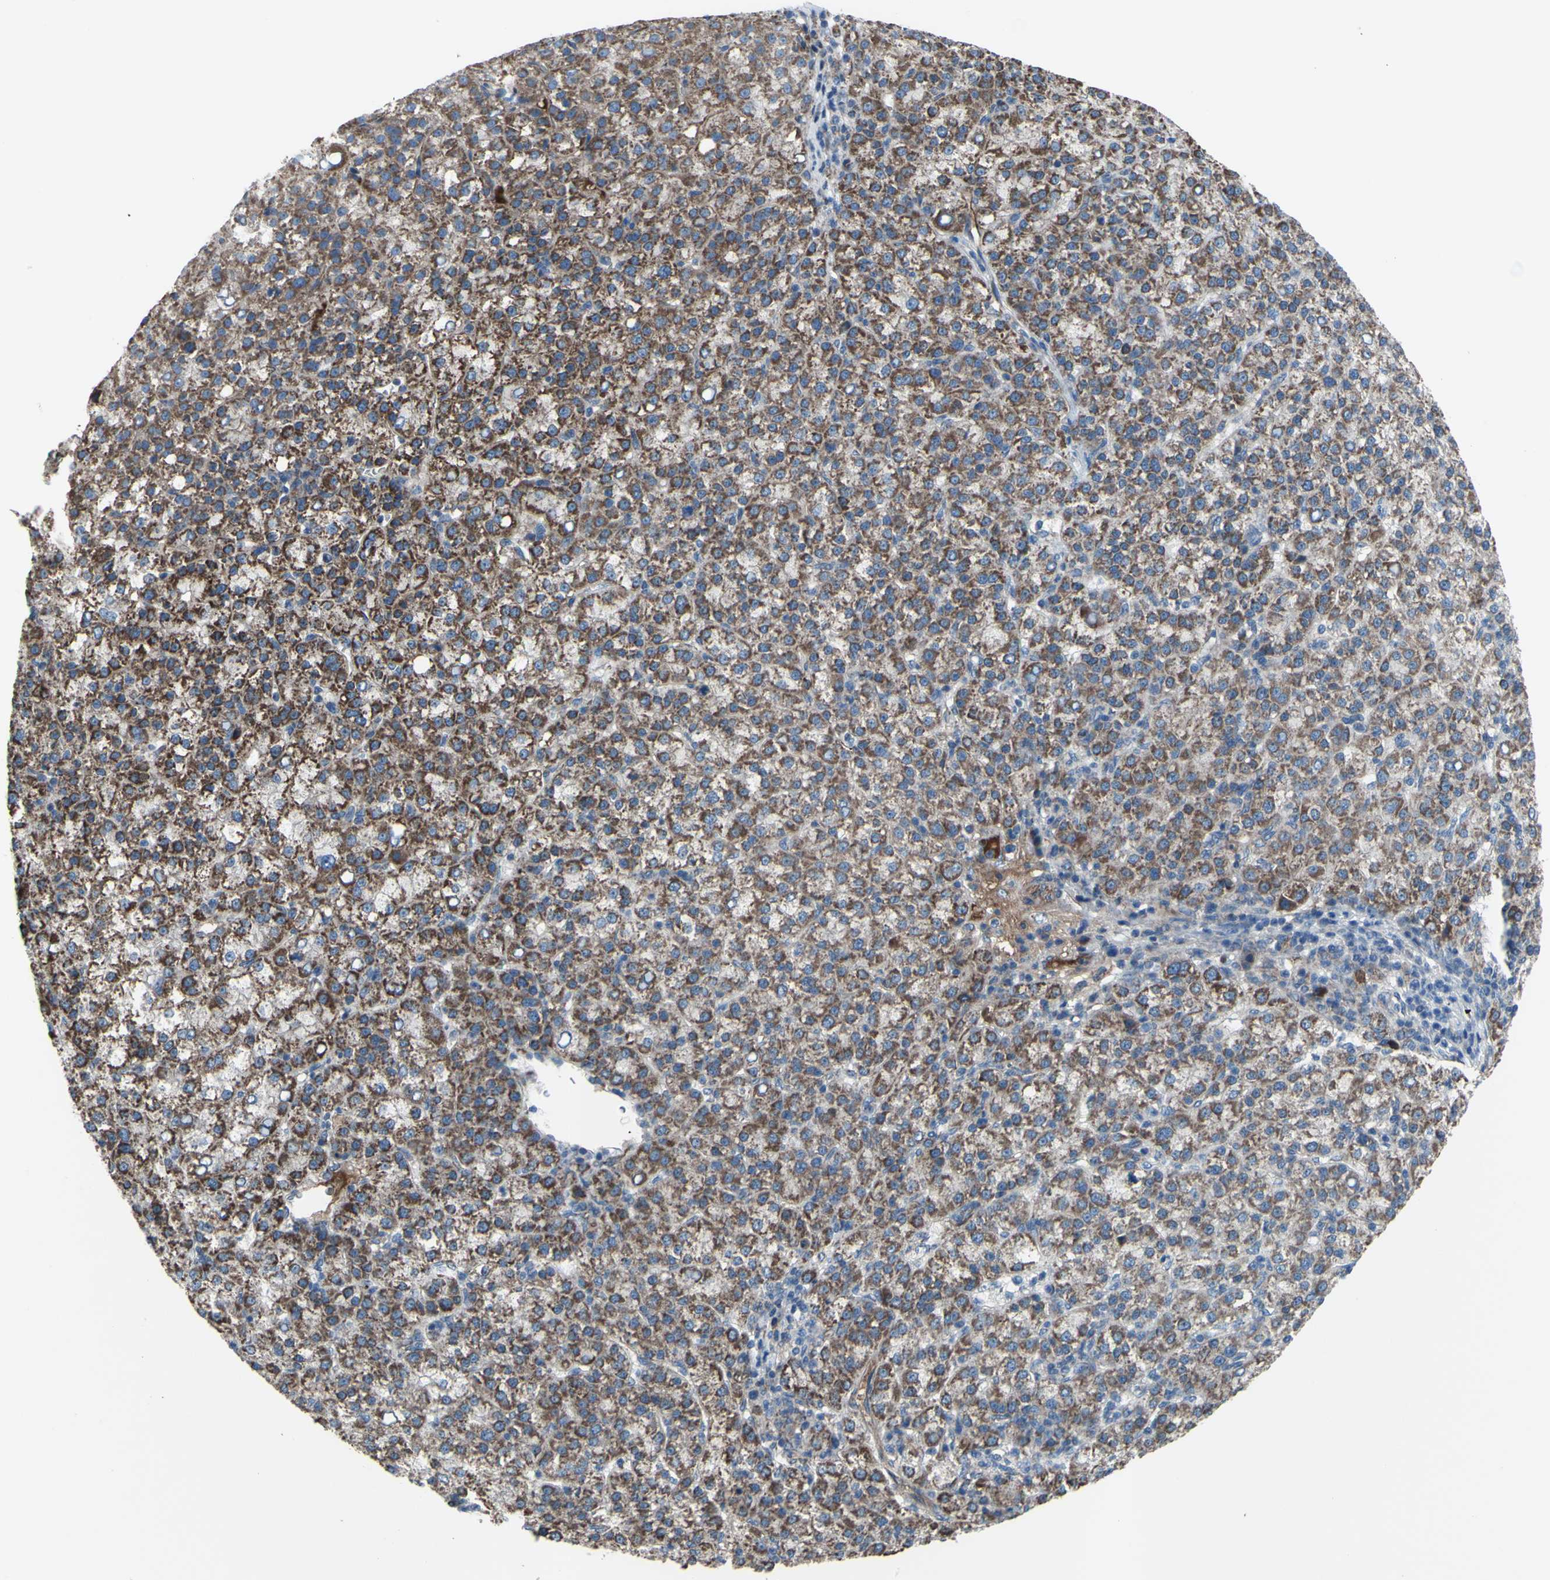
{"staining": {"intensity": "moderate", "quantity": ">75%", "location": "cytoplasmic/membranous"}, "tissue": "liver cancer", "cell_type": "Tumor cells", "image_type": "cancer", "snomed": [{"axis": "morphology", "description": "Carcinoma, Hepatocellular, NOS"}, {"axis": "topography", "description": "Liver"}], "caption": "Brown immunohistochemical staining in liver hepatocellular carcinoma exhibits moderate cytoplasmic/membranous expression in approximately >75% of tumor cells. The protein of interest is shown in brown color, while the nuclei are stained blue.", "gene": "EMC7", "patient": {"sex": "female", "age": 58}}